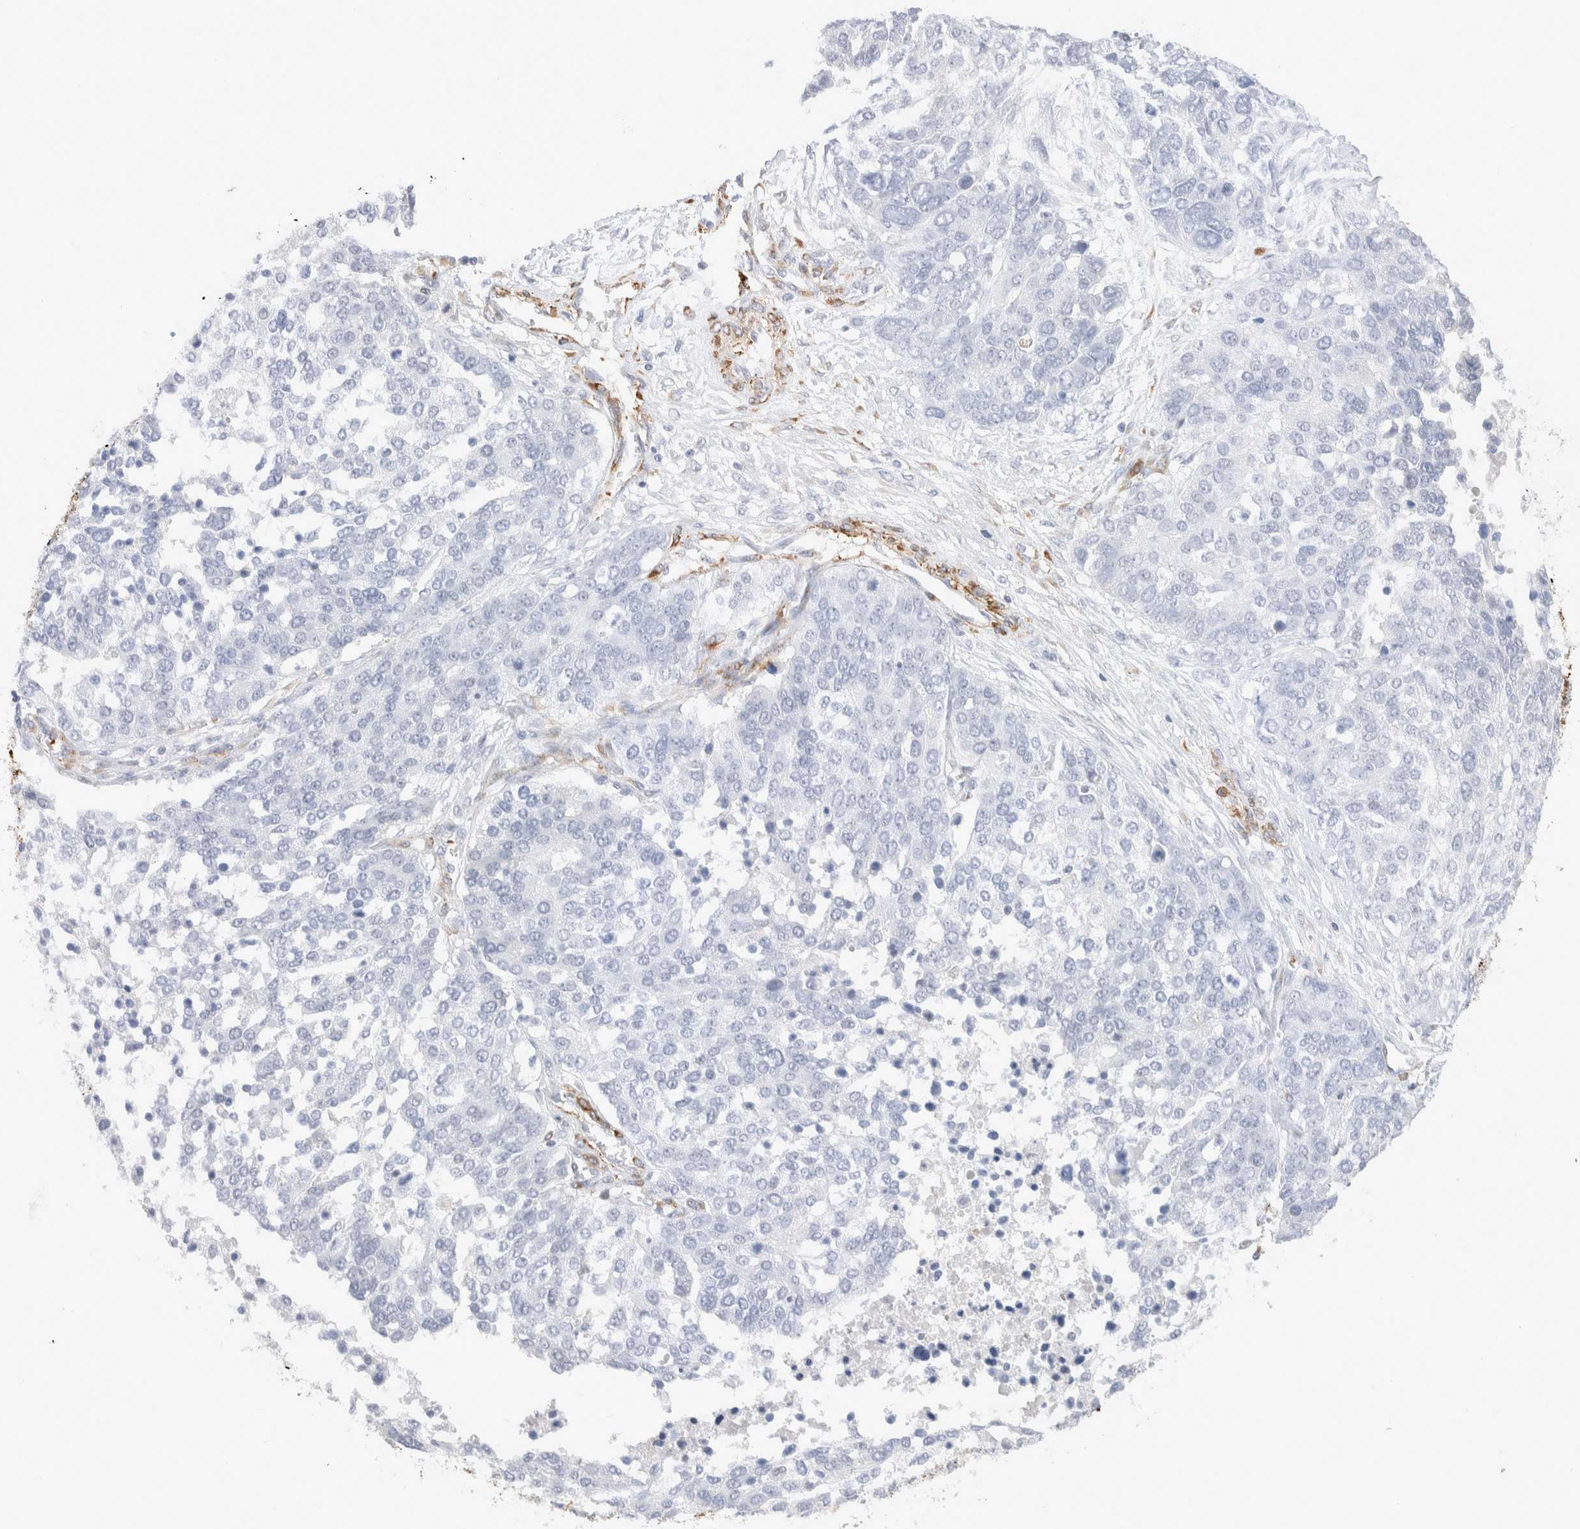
{"staining": {"intensity": "negative", "quantity": "none", "location": "none"}, "tissue": "ovarian cancer", "cell_type": "Tumor cells", "image_type": "cancer", "snomed": [{"axis": "morphology", "description": "Cystadenocarcinoma, serous, NOS"}, {"axis": "topography", "description": "Ovary"}], "caption": "Image shows no protein positivity in tumor cells of ovarian cancer tissue.", "gene": "SEPTIN4", "patient": {"sex": "female", "age": 44}}